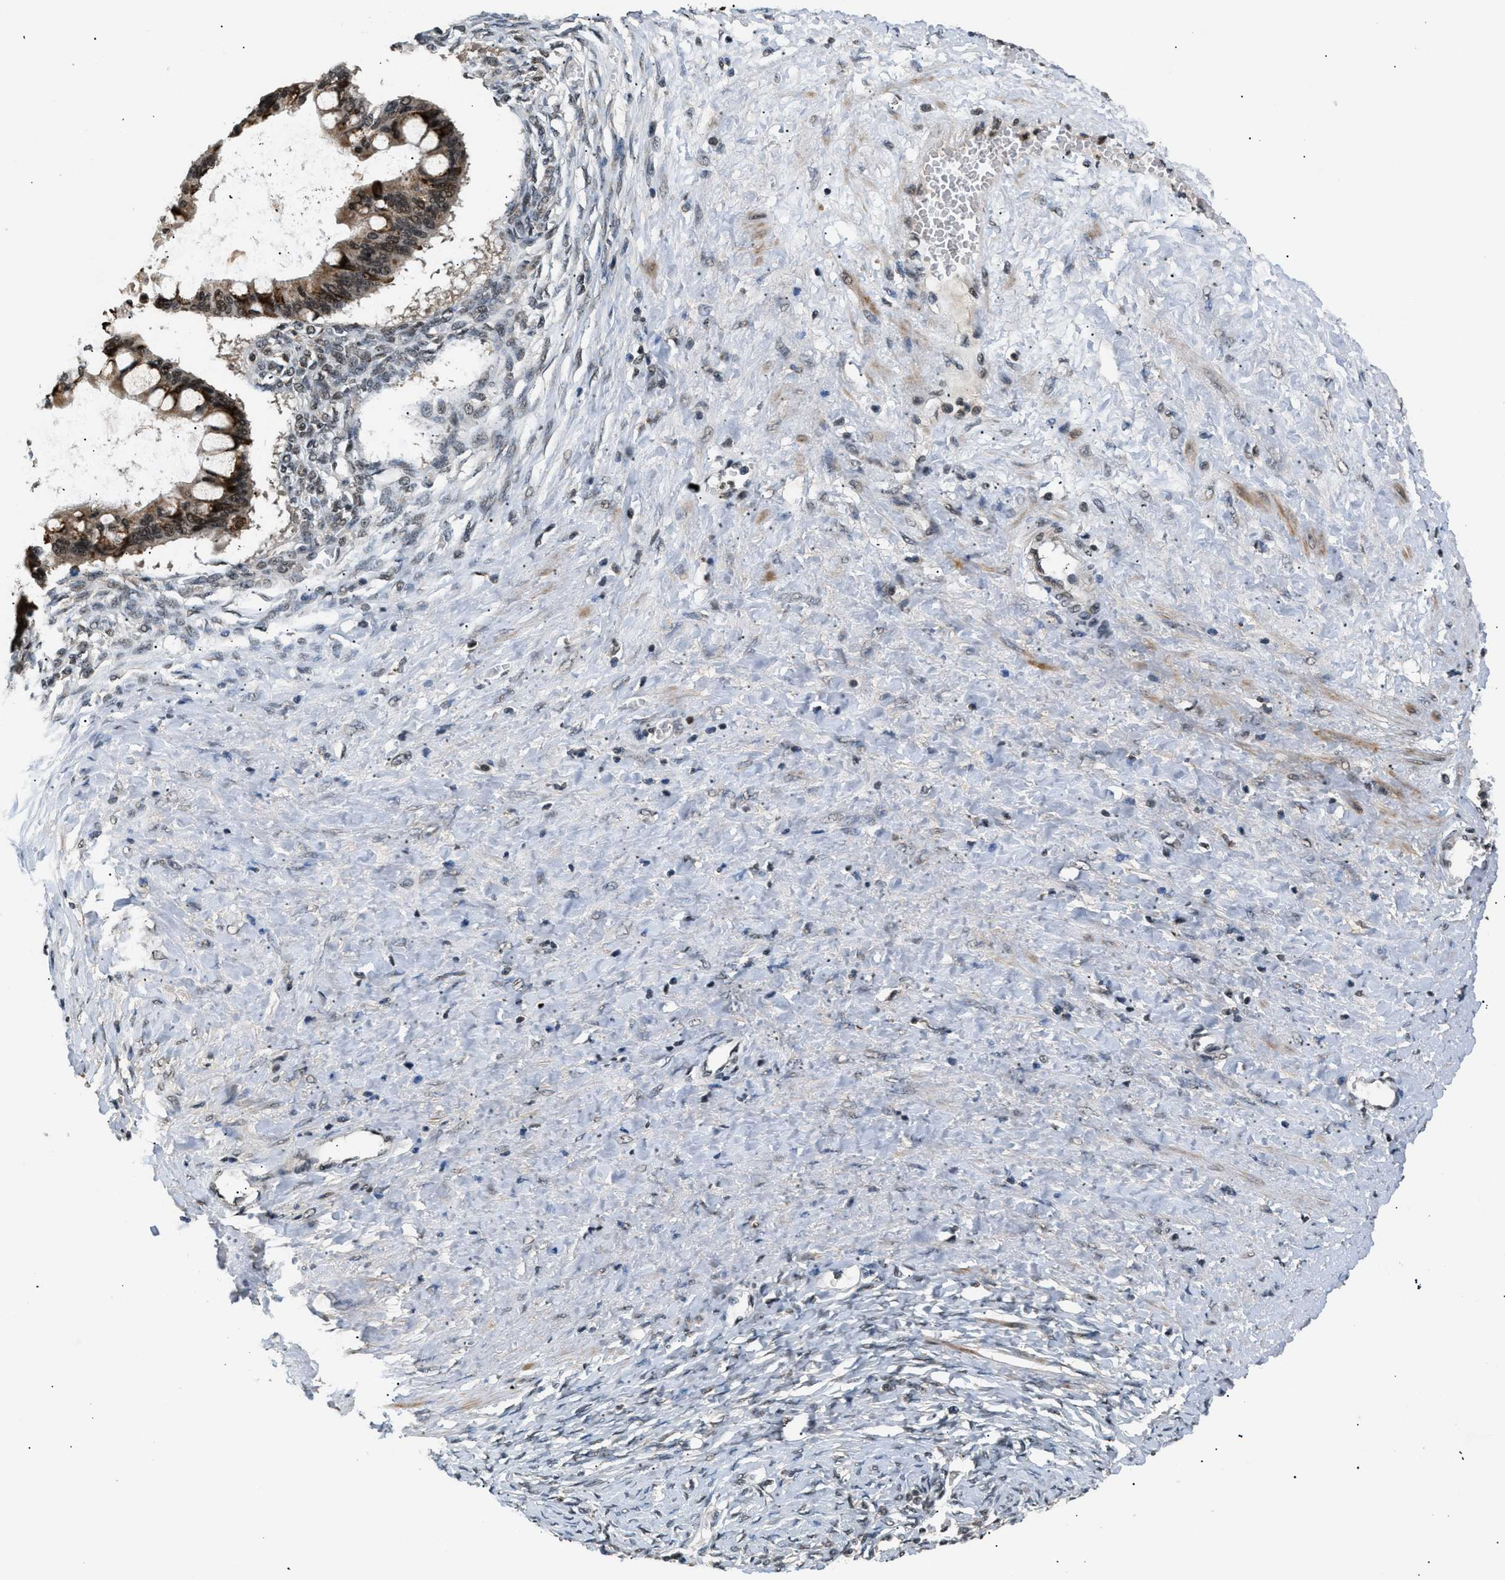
{"staining": {"intensity": "strong", "quantity": ">75%", "location": "cytoplasmic/membranous,nuclear"}, "tissue": "ovarian cancer", "cell_type": "Tumor cells", "image_type": "cancer", "snomed": [{"axis": "morphology", "description": "Cystadenocarcinoma, mucinous, NOS"}, {"axis": "topography", "description": "Ovary"}], "caption": "About >75% of tumor cells in human ovarian cancer reveal strong cytoplasmic/membranous and nuclear protein staining as visualized by brown immunohistochemical staining.", "gene": "RBM5", "patient": {"sex": "female", "age": 73}}